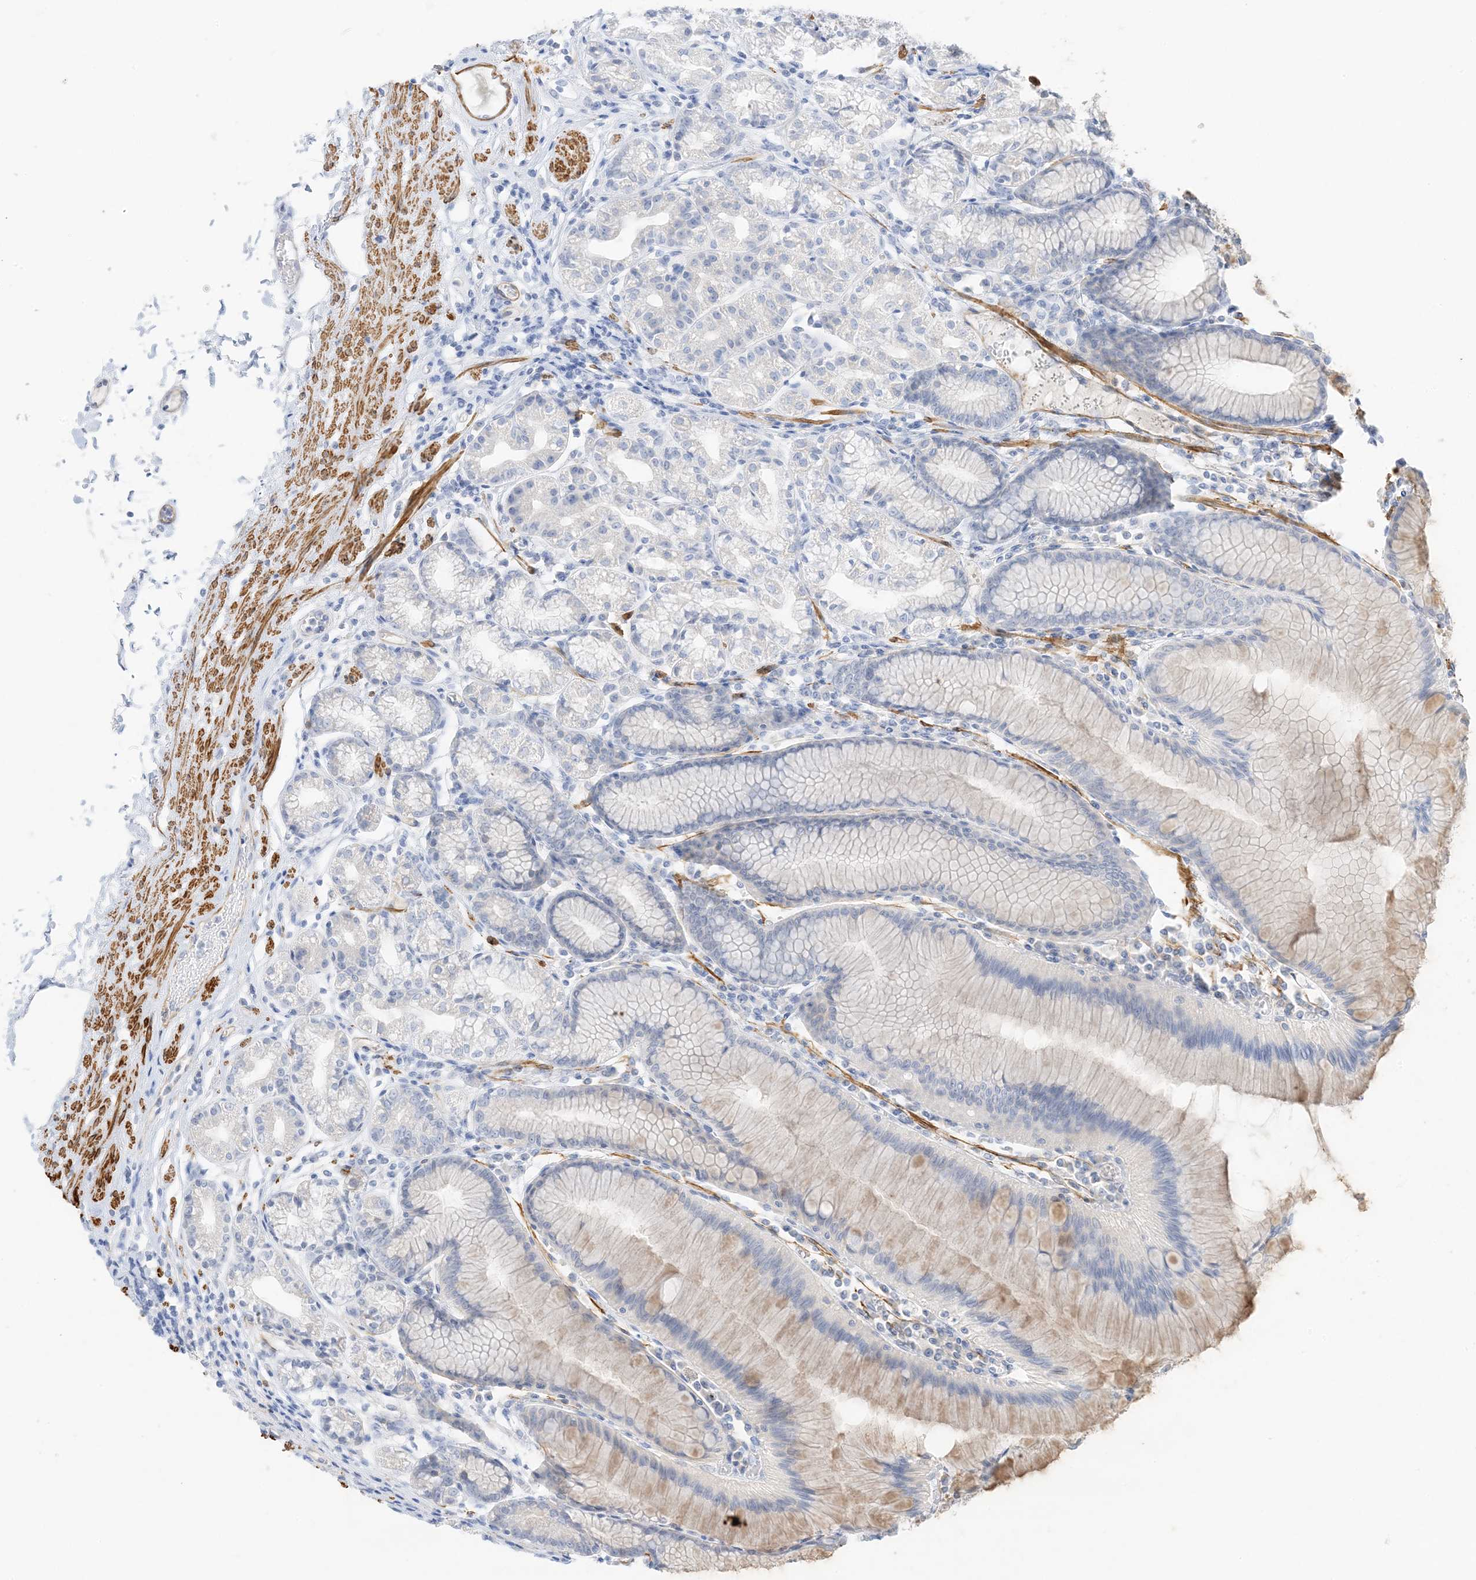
{"staining": {"intensity": "weak", "quantity": "<25%", "location": "cytoplasmic/membranous"}, "tissue": "stomach", "cell_type": "Glandular cells", "image_type": "normal", "snomed": [{"axis": "morphology", "description": "Normal tissue, NOS"}, {"axis": "topography", "description": "Stomach"}], "caption": "High power microscopy image of an immunohistochemistry (IHC) image of normal stomach, revealing no significant positivity in glandular cells.", "gene": "SLC22A13", "patient": {"sex": "female", "age": 57}}